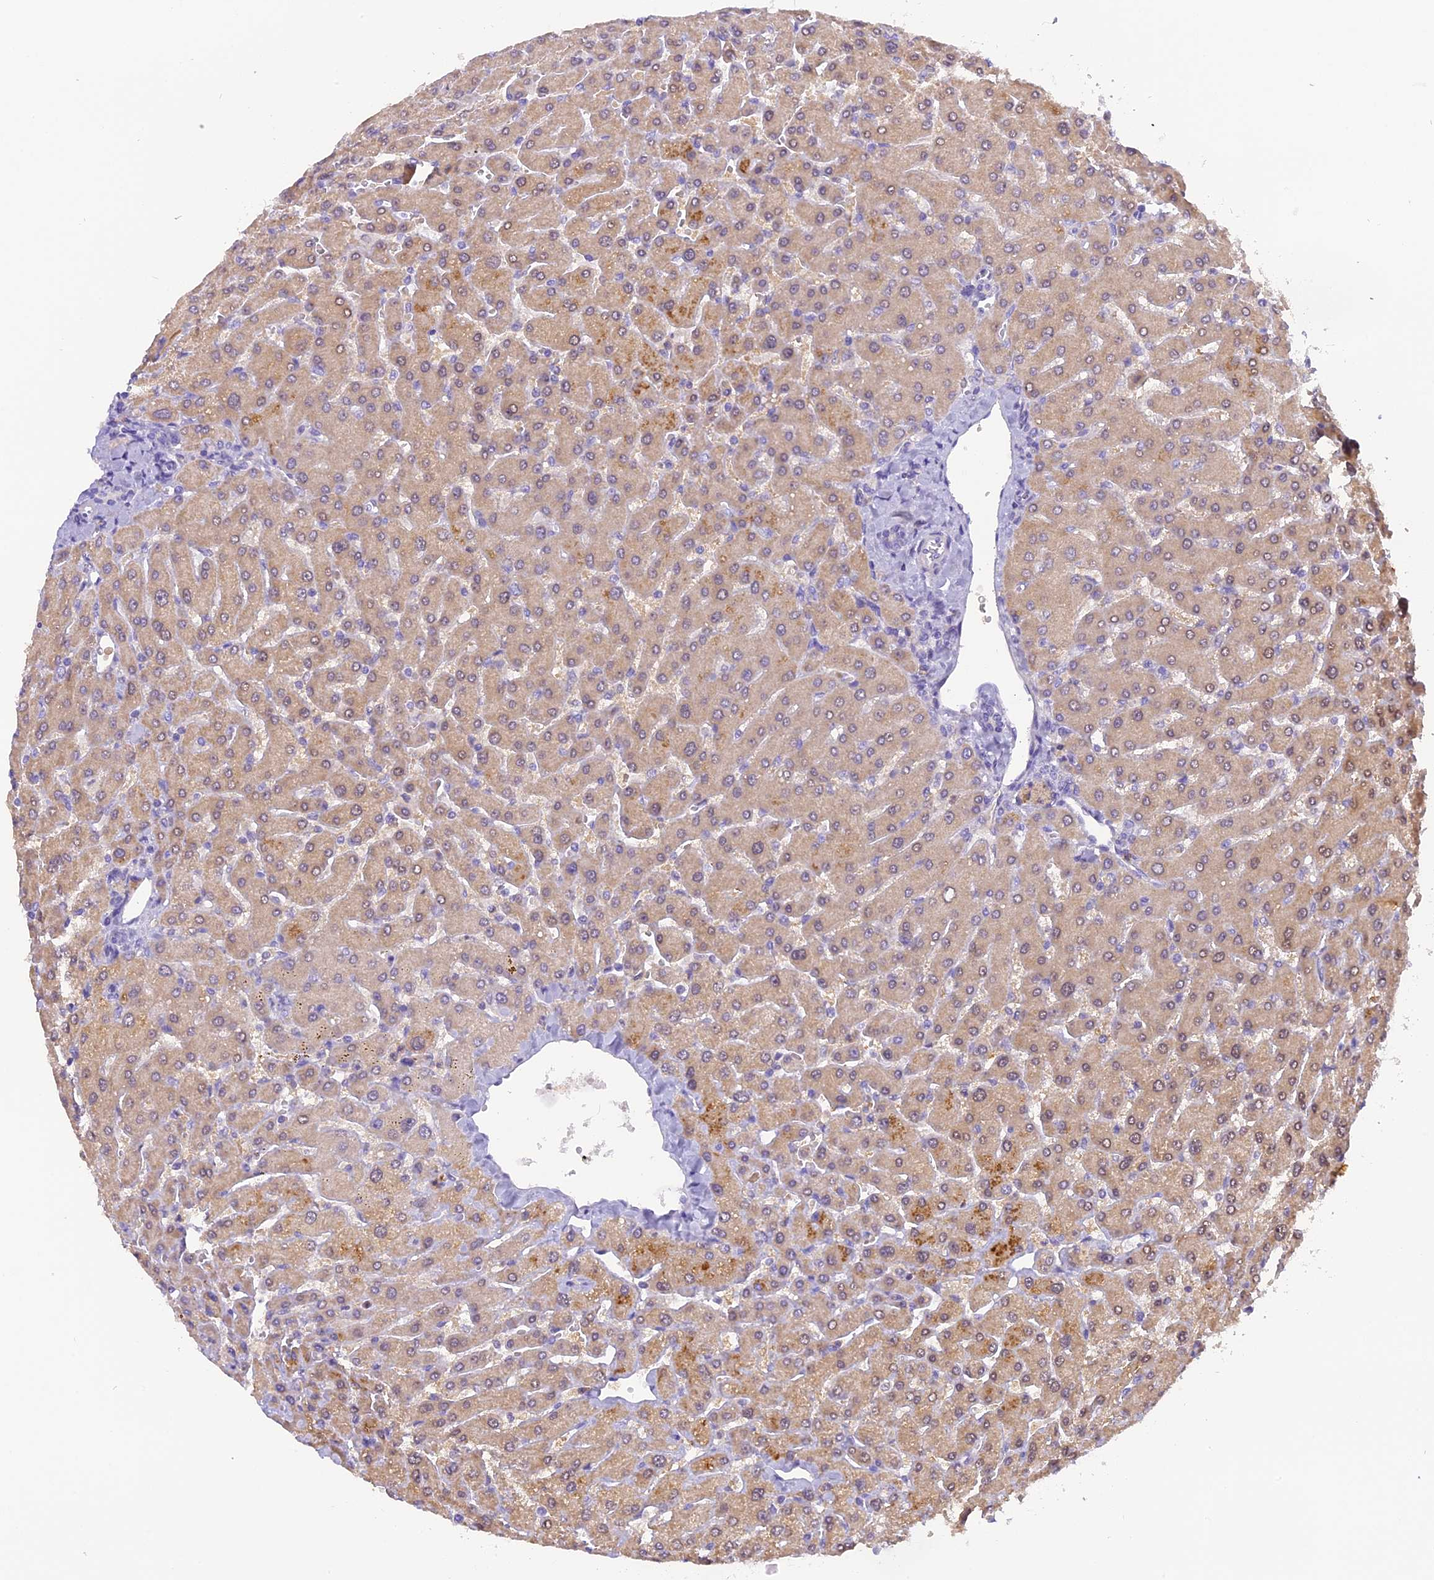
{"staining": {"intensity": "negative", "quantity": "none", "location": "none"}, "tissue": "liver", "cell_type": "Cholangiocytes", "image_type": "normal", "snomed": [{"axis": "morphology", "description": "Normal tissue, NOS"}, {"axis": "topography", "description": "Liver"}], "caption": "Immunohistochemistry (IHC) photomicrograph of unremarkable liver stained for a protein (brown), which shows no expression in cholangiocytes.", "gene": "TRIM3", "patient": {"sex": "male", "age": 55}}